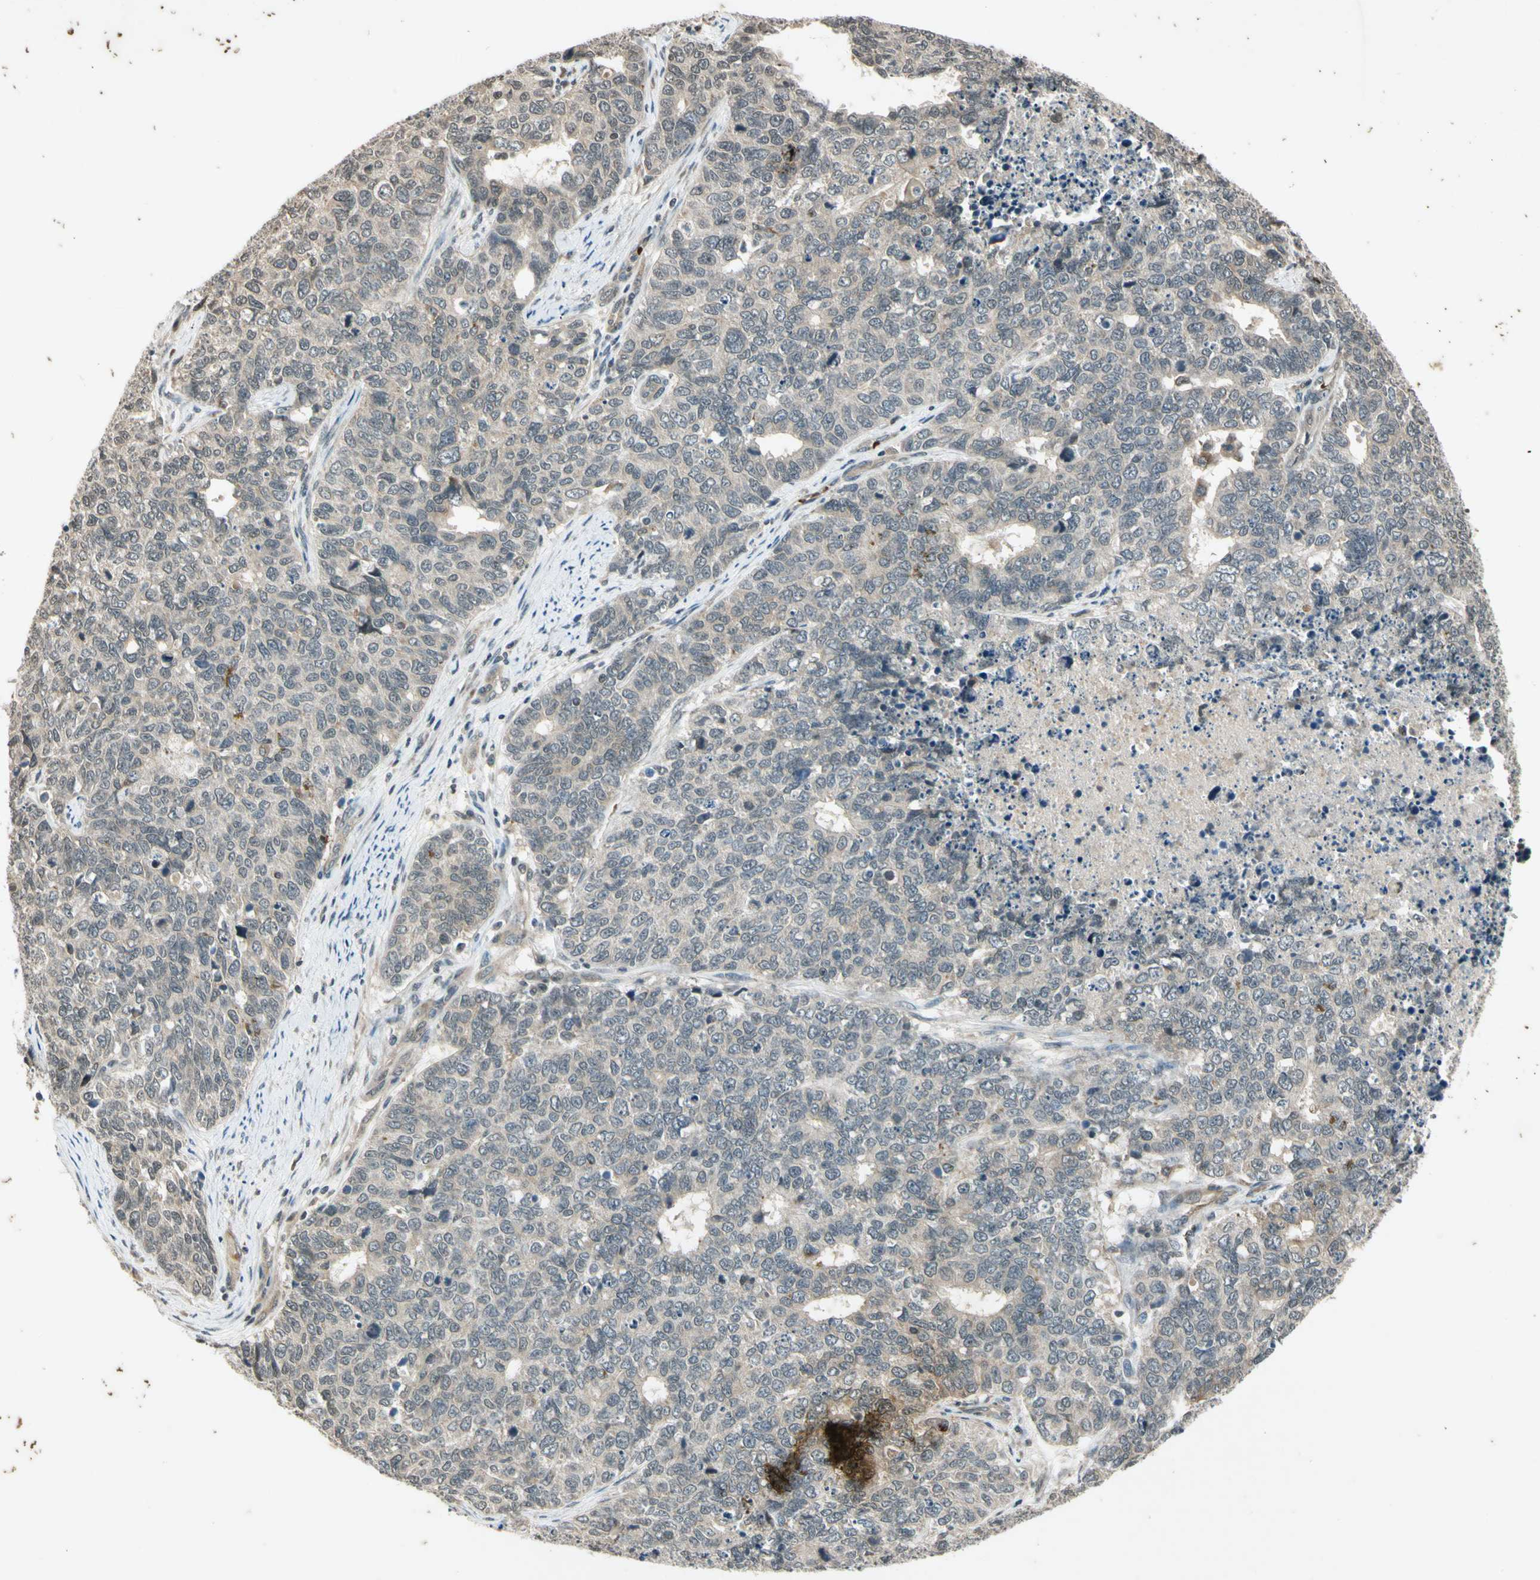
{"staining": {"intensity": "weak", "quantity": "<25%", "location": "cytoplasmic/membranous"}, "tissue": "cervical cancer", "cell_type": "Tumor cells", "image_type": "cancer", "snomed": [{"axis": "morphology", "description": "Squamous cell carcinoma, NOS"}, {"axis": "topography", "description": "Cervix"}], "caption": "This is an immunohistochemistry (IHC) image of human cervical cancer. There is no staining in tumor cells.", "gene": "EFNB2", "patient": {"sex": "female", "age": 63}}